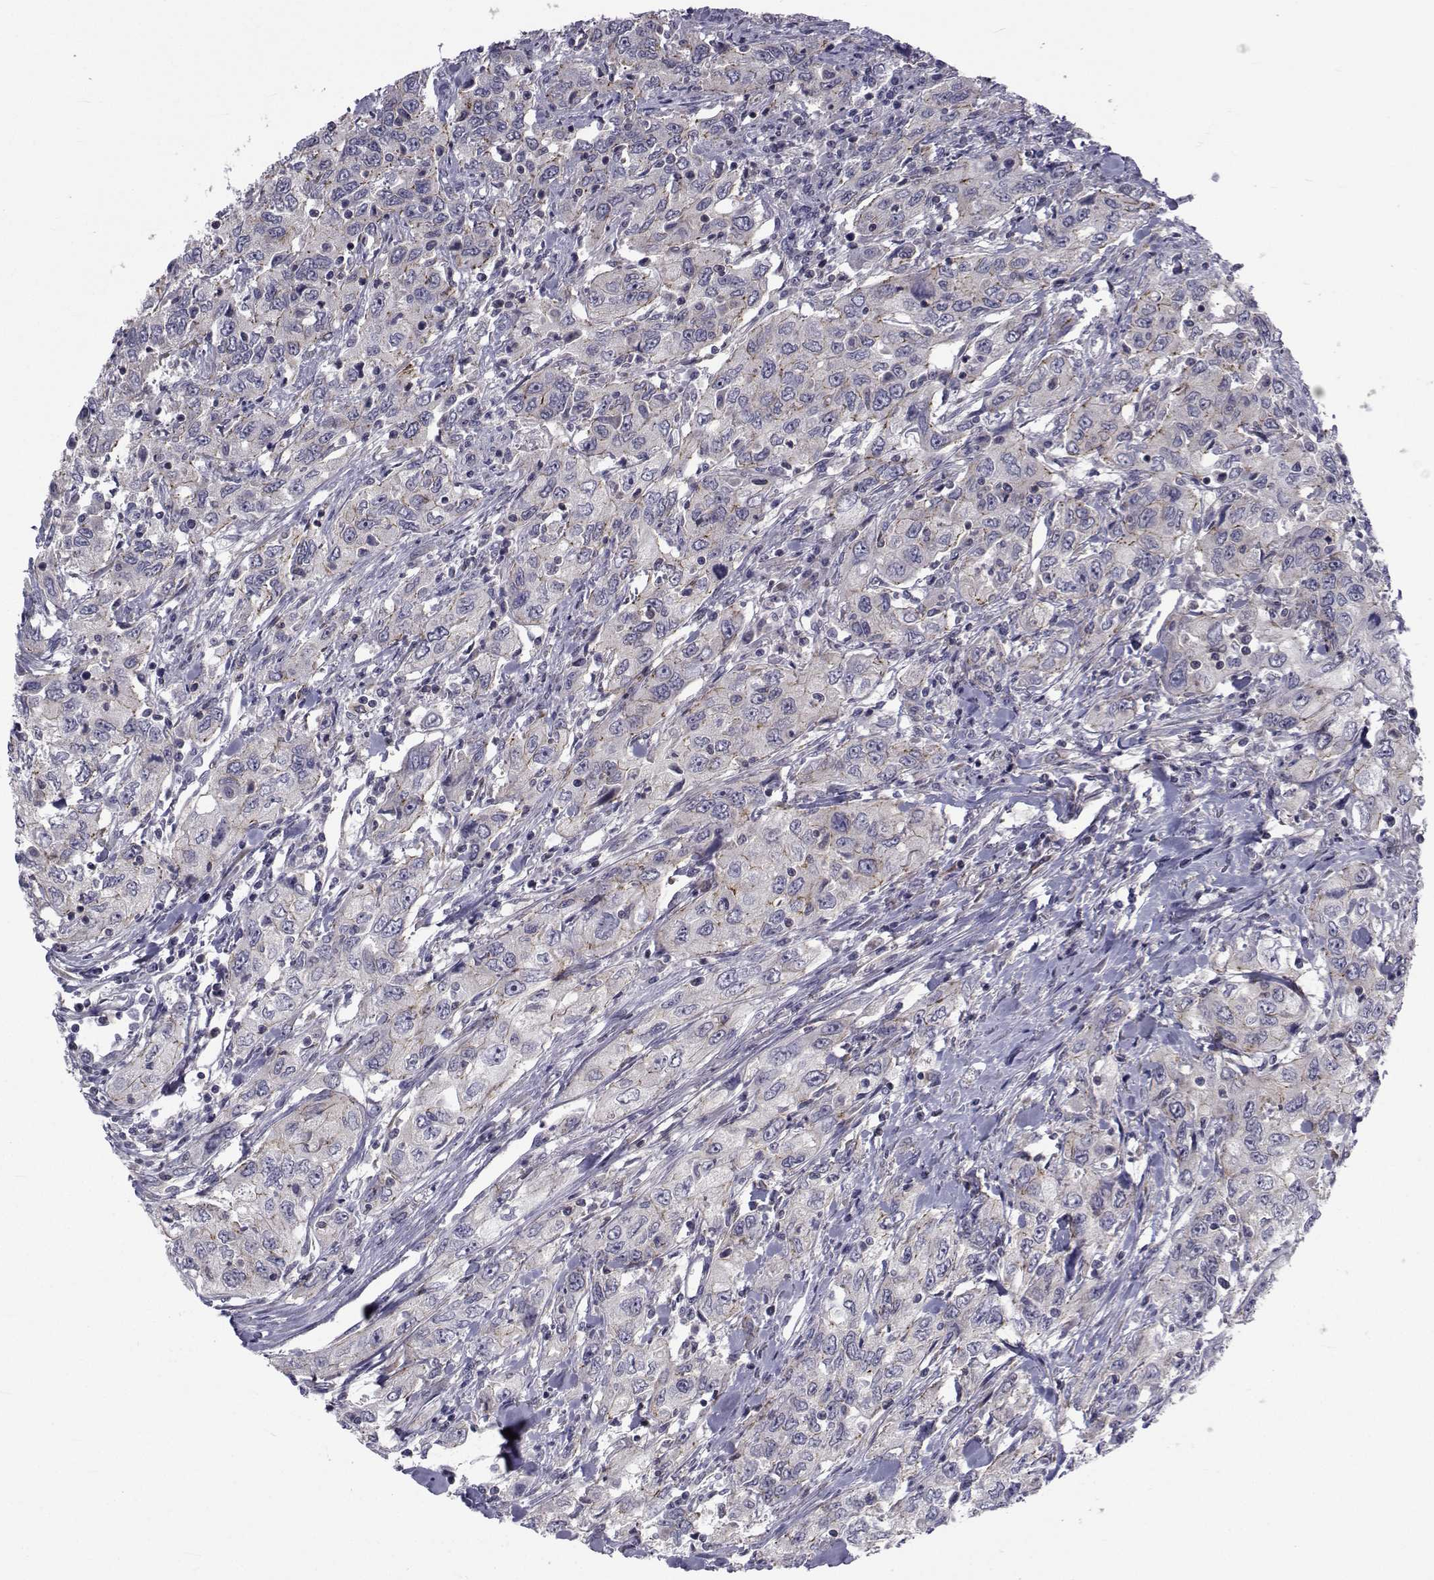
{"staining": {"intensity": "moderate", "quantity": "<25%", "location": "cytoplasmic/membranous"}, "tissue": "urothelial cancer", "cell_type": "Tumor cells", "image_type": "cancer", "snomed": [{"axis": "morphology", "description": "Urothelial carcinoma, High grade"}, {"axis": "topography", "description": "Urinary bladder"}], "caption": "Immunohistochemical staining of human urothelial cancer exhibits low levels of moderate cytoplasmic/membranous positivity in approximately <25% of tumor cells.", "gene": "SLC30A10", "patient": {"sex": "male", "age": 76}}